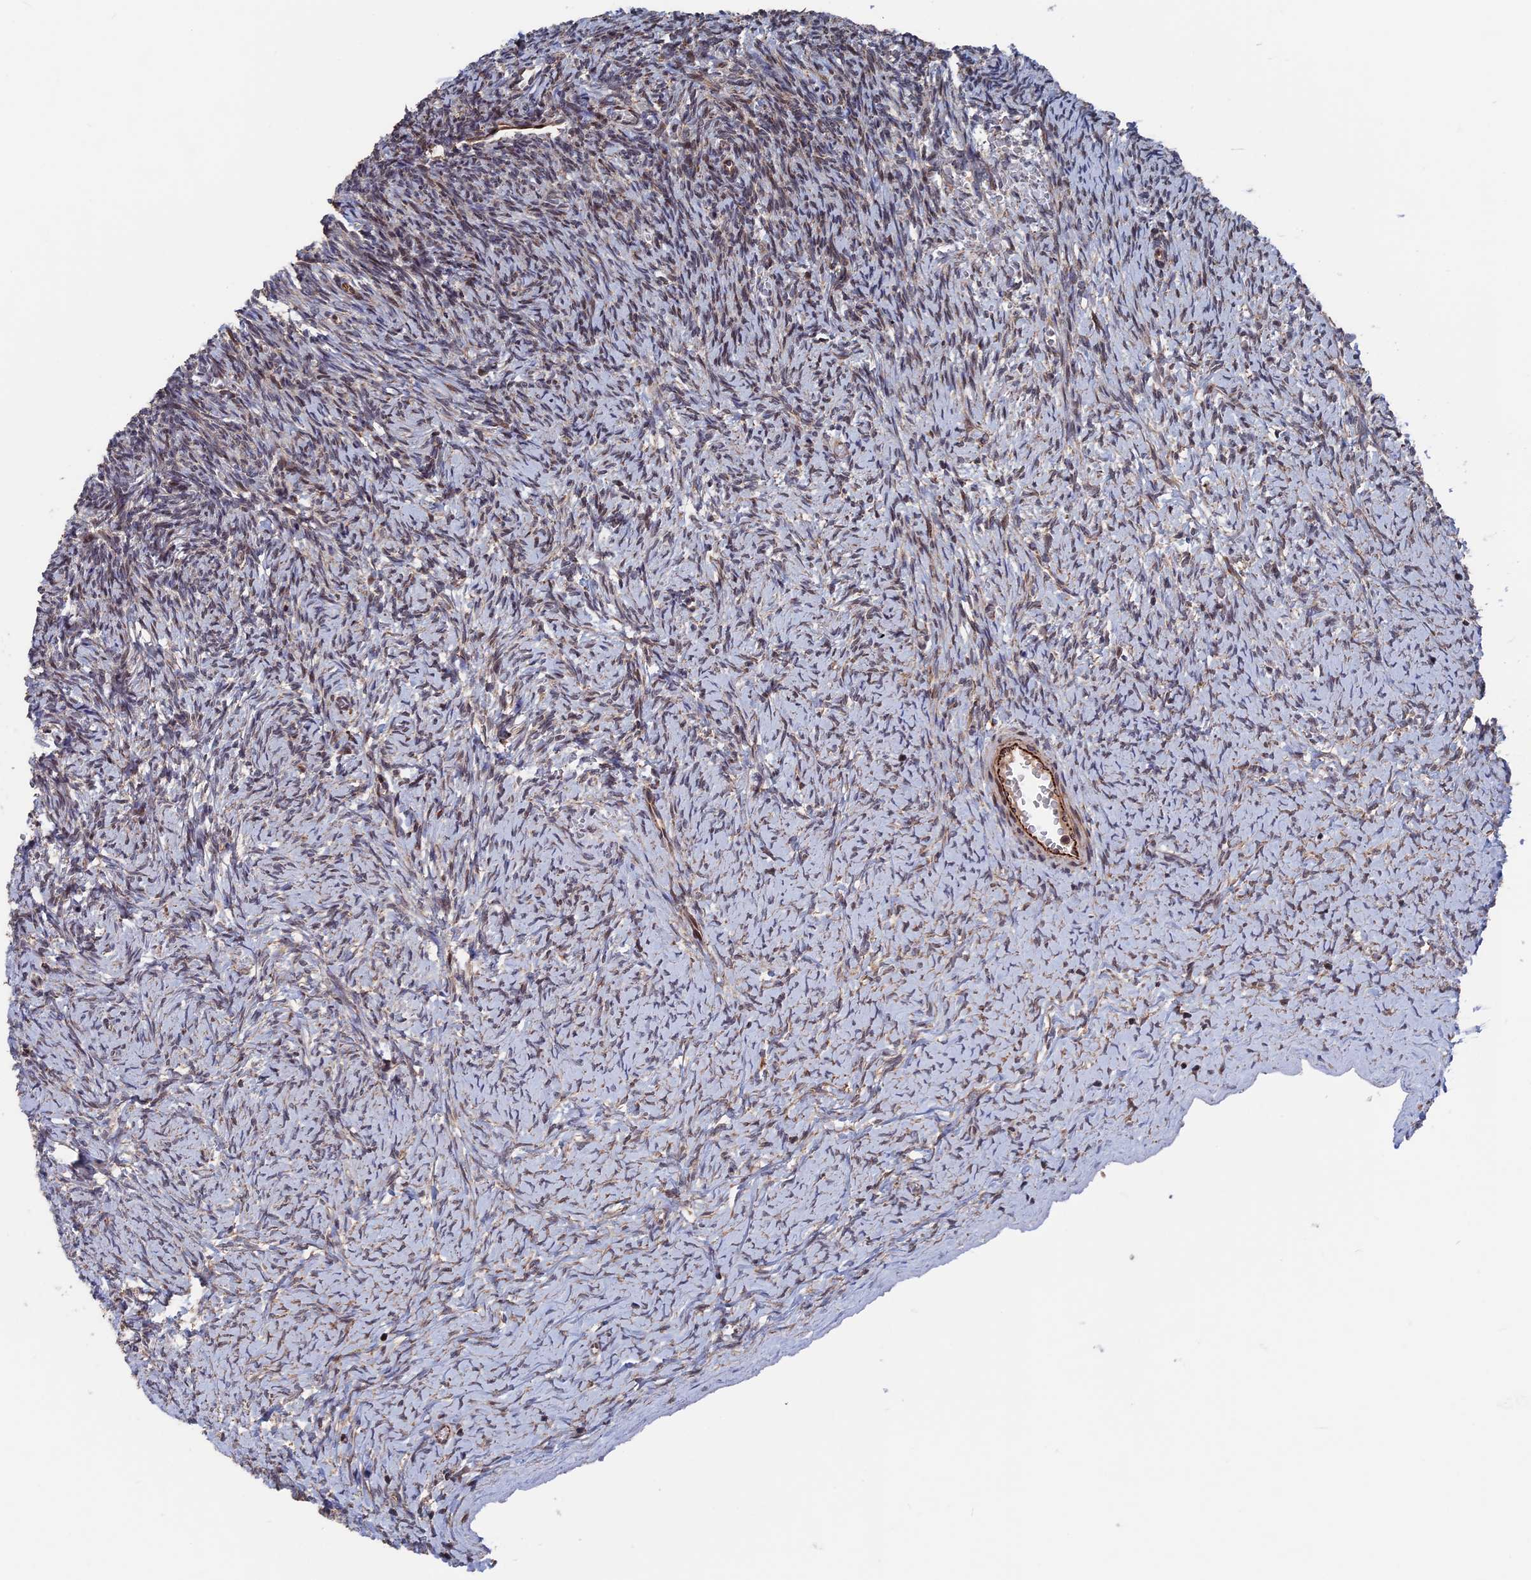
{"staining": {"intensity": "weak", "quantity": "25%-75%", "location": "cytoplasmic/membranous"}, "tissue": "ovary", "cell_type": "Ovarian stroma cells", "image_type": "normal", "snomed": [{"axis": "morphology", "description": "Normal tissue, NOS"}, {"axis": "topography", "description": "Ovary"}], "caption": "This image displays normal ovary stained with immunohistochemistry (IHC) to label a protein in brown. The cytoplasmic/membranous of ovarian stroma cells show weak positivity for the protein. Nuclei are counter-stained blue.", "gene": "PLA2G15", "patient": {"sex": "female", "age": 39}}